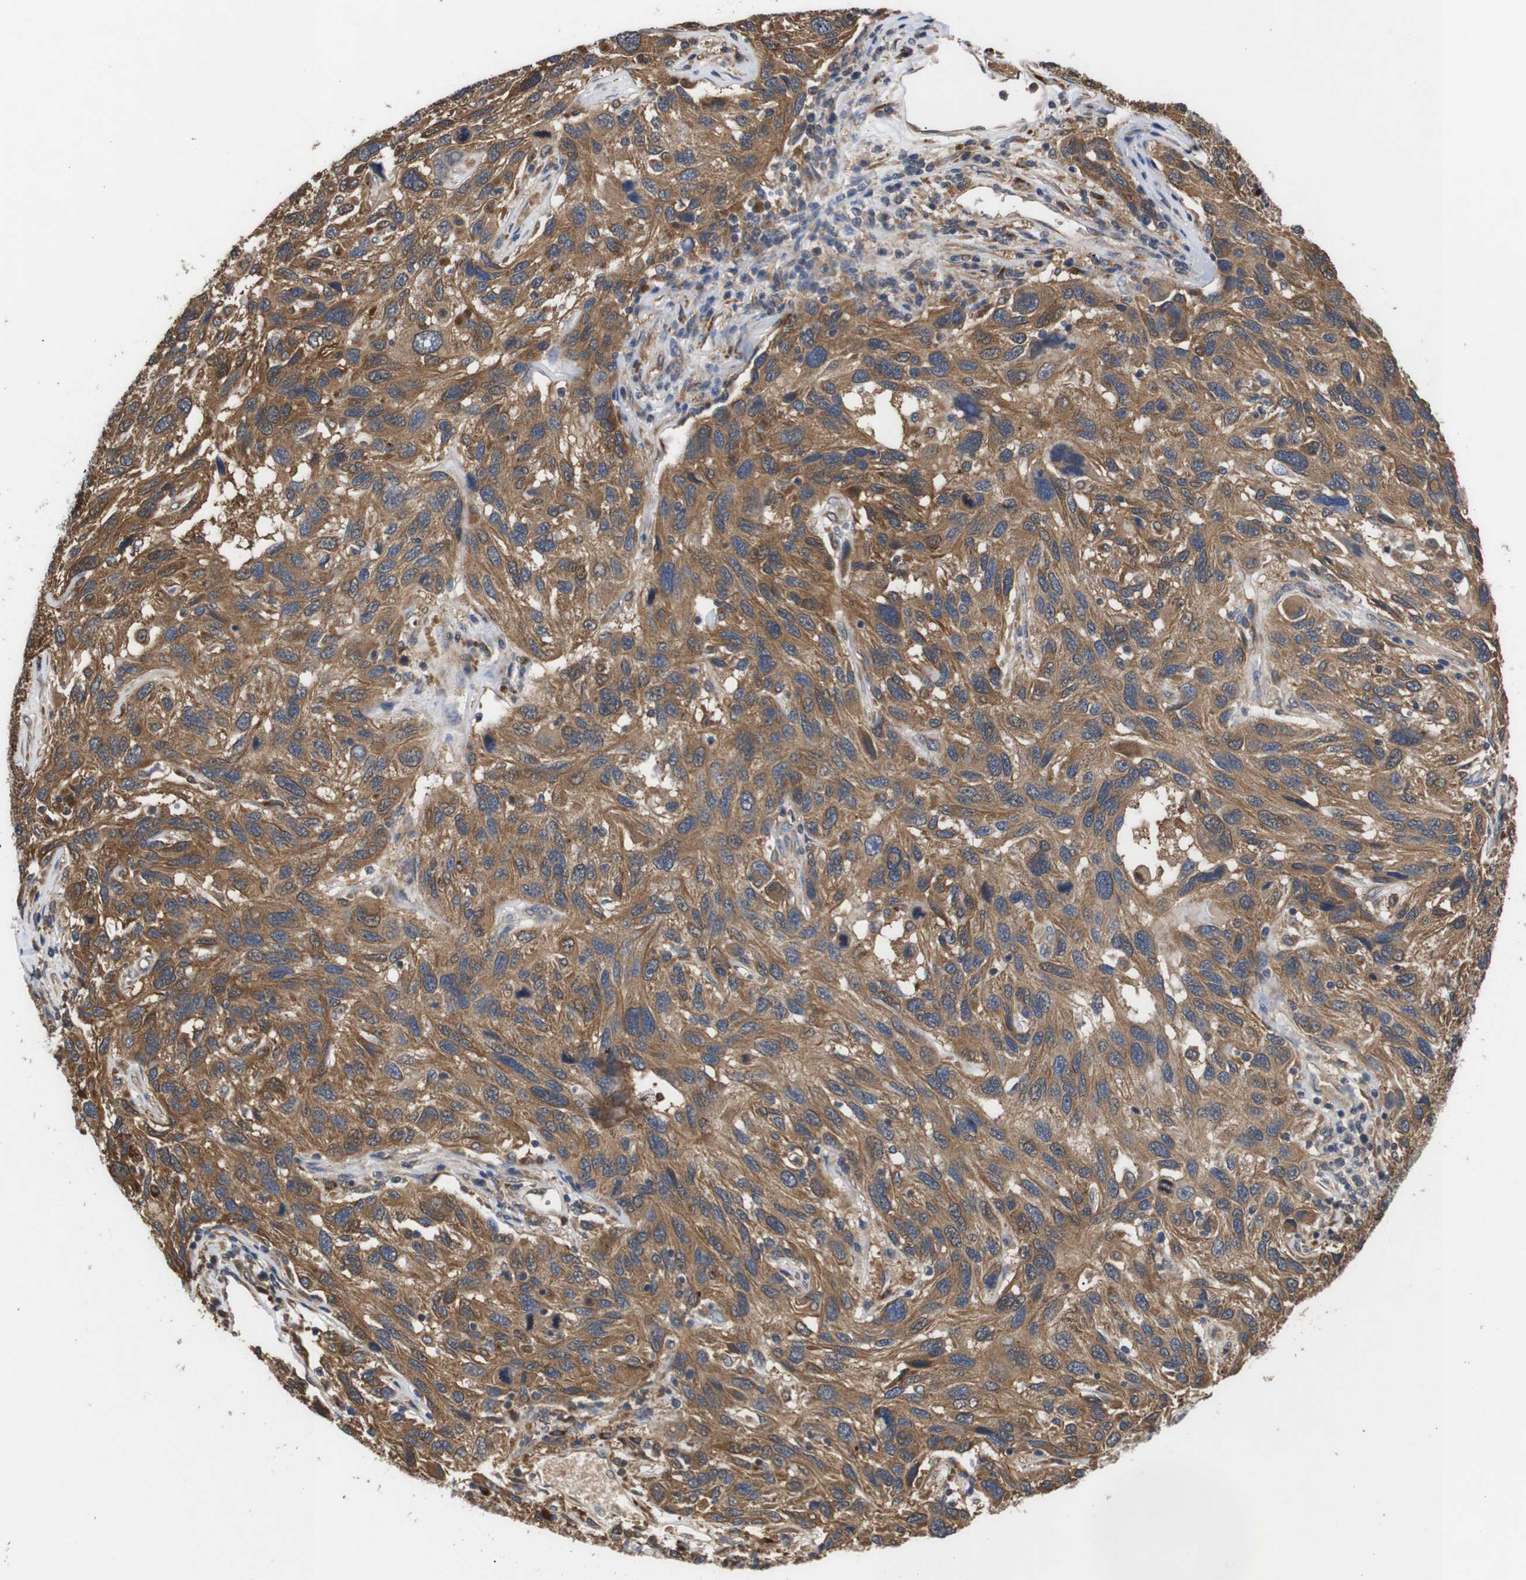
{"staining": {"intensity": "moderate", "quantity": ">75%", "location": "cytoplasmic/membranous"}, "tissue": "melanoma", "cell_type": "Tumor cells", "image_type": "cancer", "snomed": [{"axis": "morphology", "description": "Malignant melanoma, NOS"}, {"axis": "topography", "description": "Skin"}], "caption": "An image of human malignant melanoma stained for a protein exhibits moderate cytoplasmic/membranous brown staining in tumor cells.", "gene": "DDR1", "patient": {"sex": "male", "age": 53}}